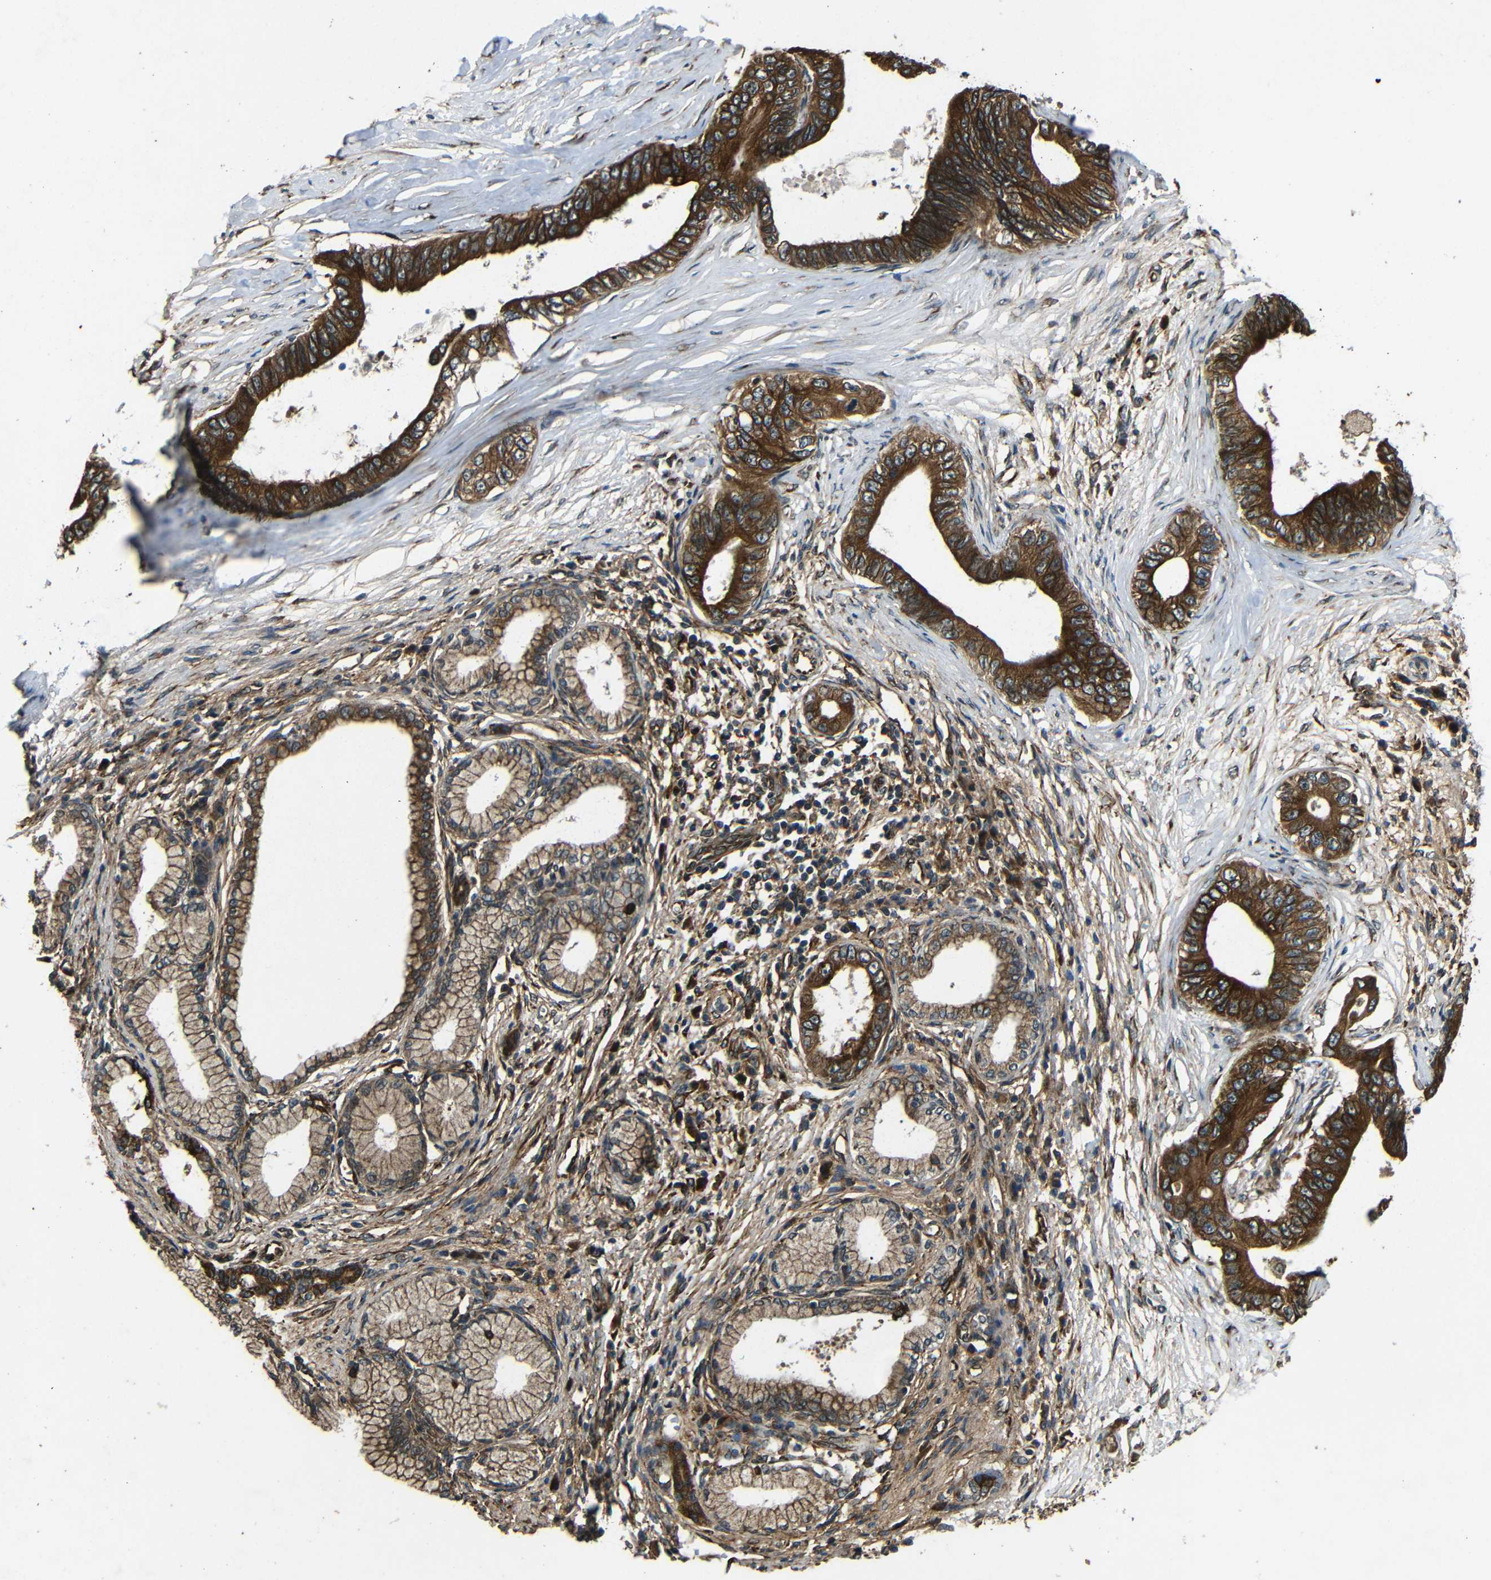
{"staining": {"intensity": "strong", "quantity": ">75%", "location": "cytoplasmic/membranous"}, "tissue": "pancreatic cancer", "cell_type": "Tumor cells", "image_type": "cancer", "snomed": [{"axis": "morphology", "description": "Adenocarcinoma, NOS"}, {"axis": "topography", "description": "Pancreas"}], "caption": "A brown stain shows strong cytoplasmic/membranous staining of a protein in human adenocarcinoma (pancreatic) tumor cells.", "gene": "TRPC1", "patient": {"sex": "male", "age": 77}}